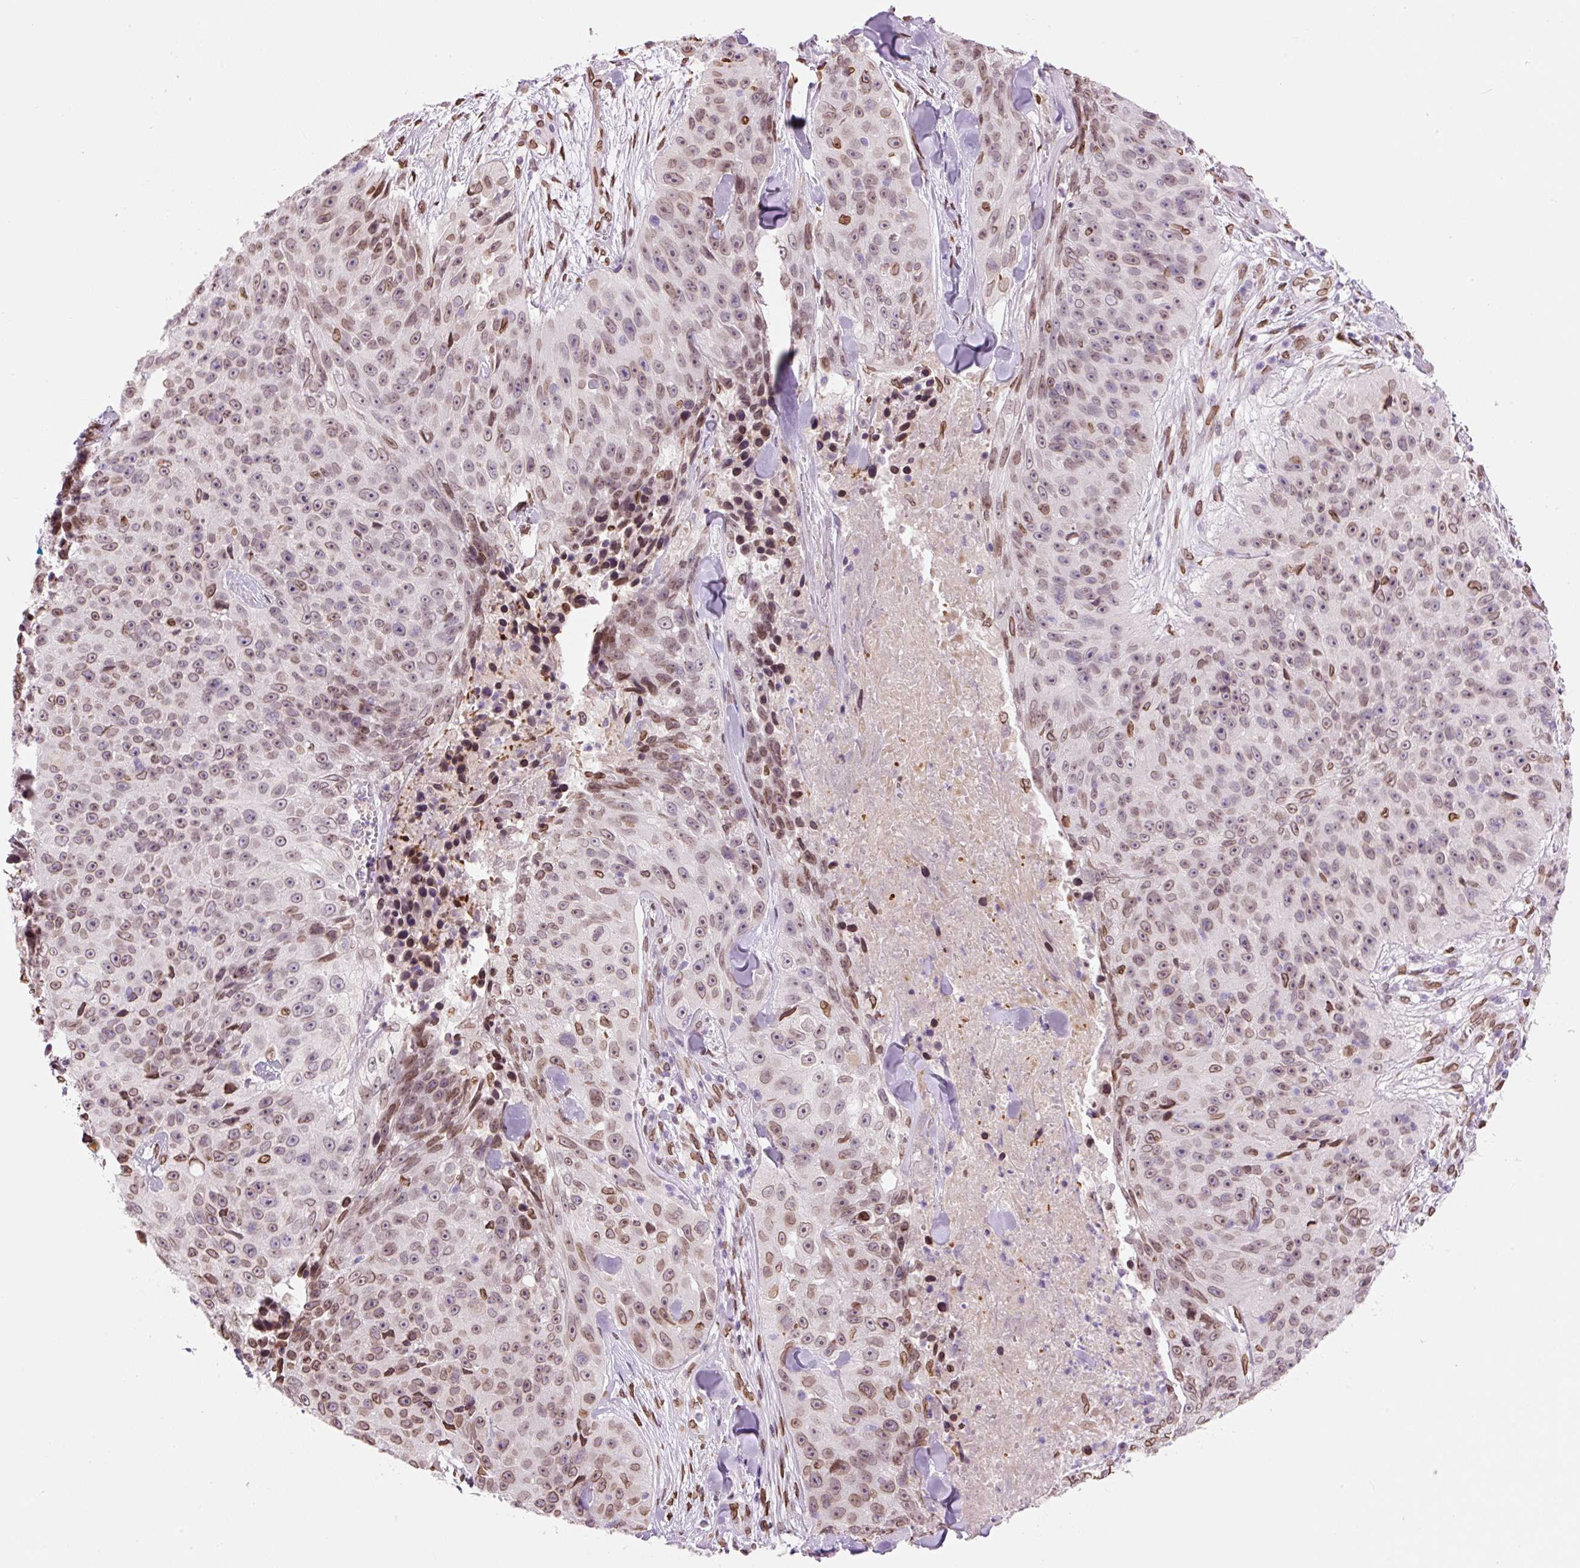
{"staining": {"intensity": "moderate", "quantity": "25%-75%", "location": "cytoplasmic/membranous,nuclear"}, "tissue": "skin cancer", "cell_type": "Tumor cells", "image_type": "cancer", "snomed": [{"axis": "morphology", "description": "Squamous cell carcinoma, NOS"}, {"axis": "topography", "description": "Skin"}], "caption": "Squamous cell carcinoma (skin) tissue demonstrates moderate cytoplasmic/membranous and nuclear staining in approximately 25%-75% of tumor cells, visualized by immunohistochemistry.", "gene": "ZNF224", "patient": {"sex": "female", "age": 87}}